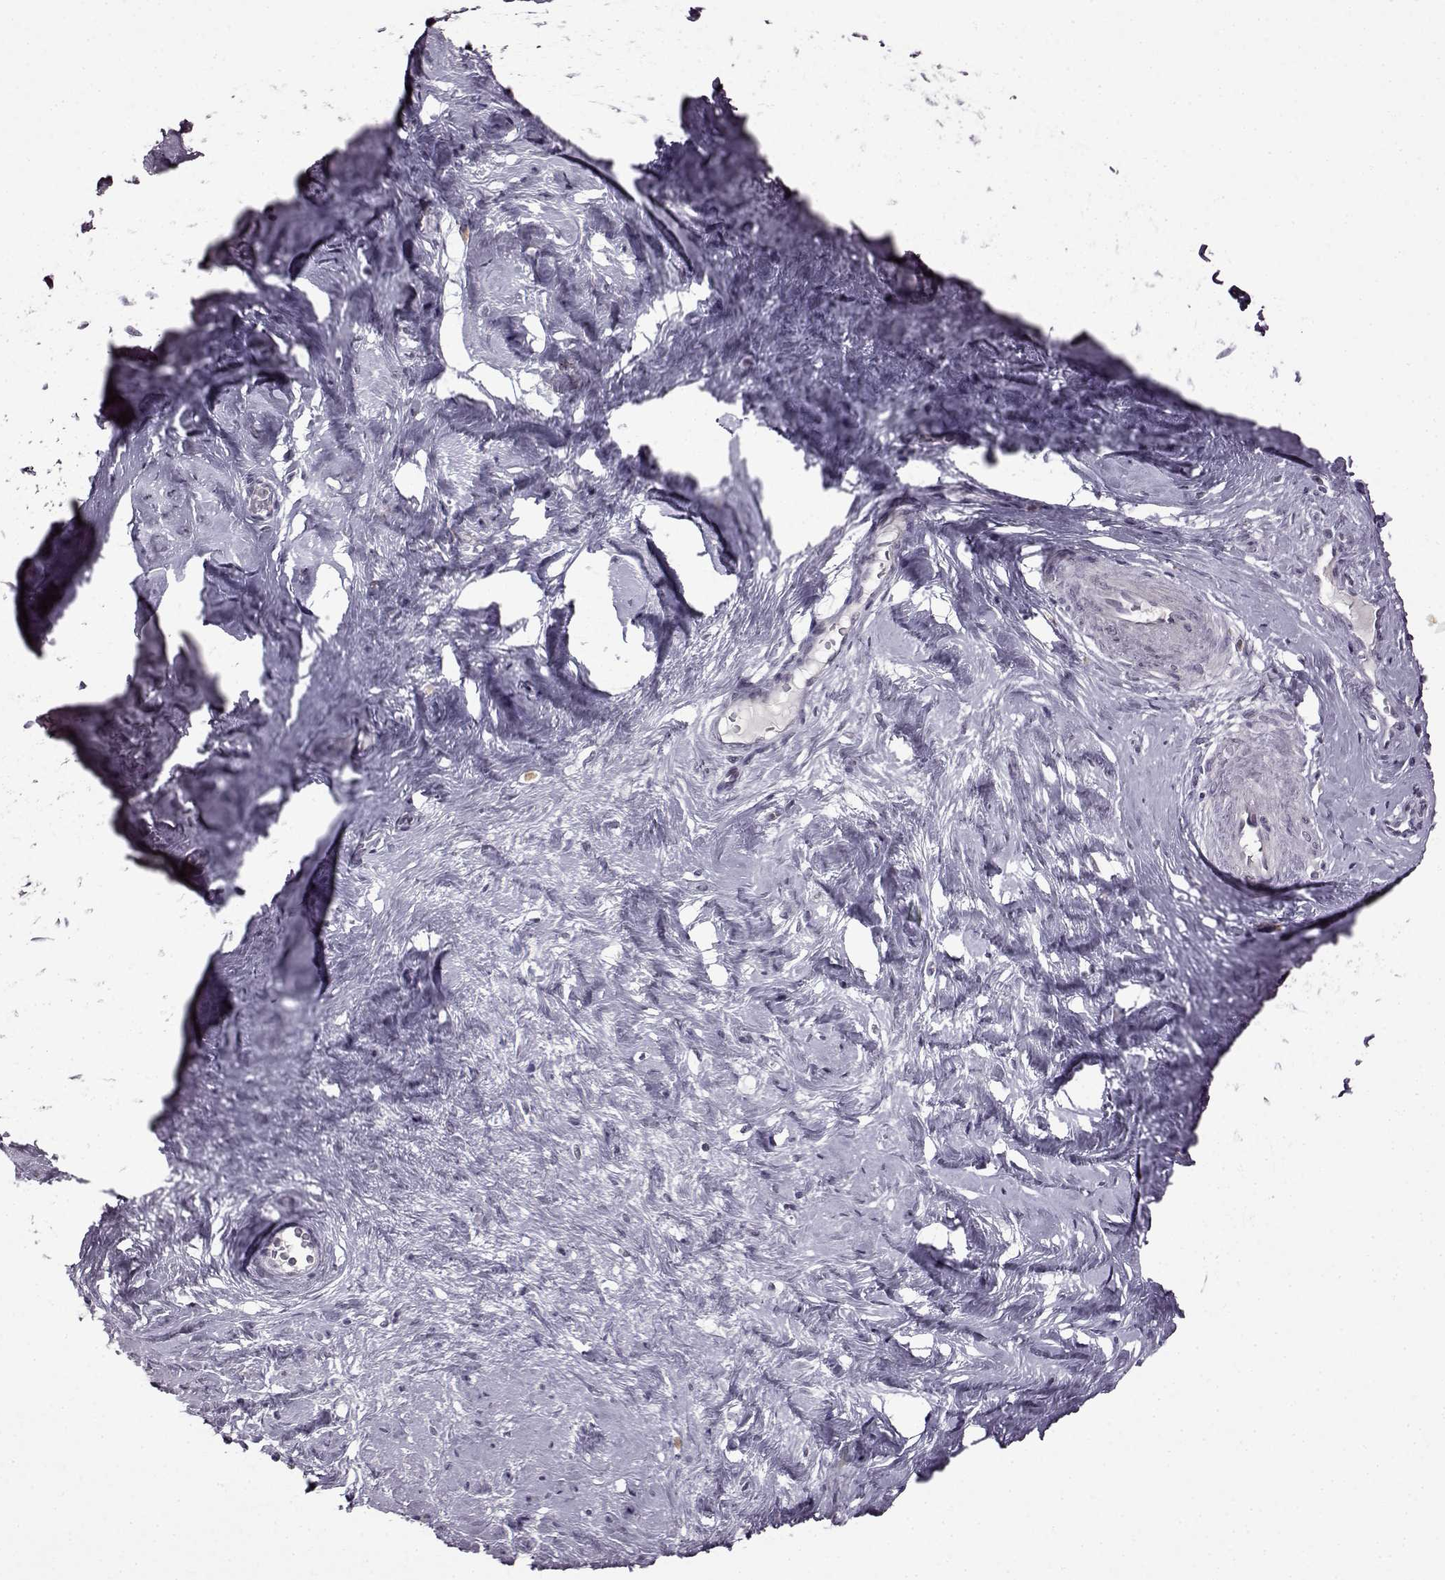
{"staining": {"intensity": "negative", "quantity": "none", "location": "none"}, "tissue": "cervical cancer", "cell_type": "Tumor cells", "image_type": "cancer", "snomed": [{"axis": "morphology", "description": "Squamous cell carcinoma, NOS"}, {"axis": "topography", "description": "Cervix"}], "caption": "An image of human cervical squamous cell carcinoma is negative for staining in tumor cells.", "gene": "SLC28A2", "patient": {"sex": "female", "age": 51}}